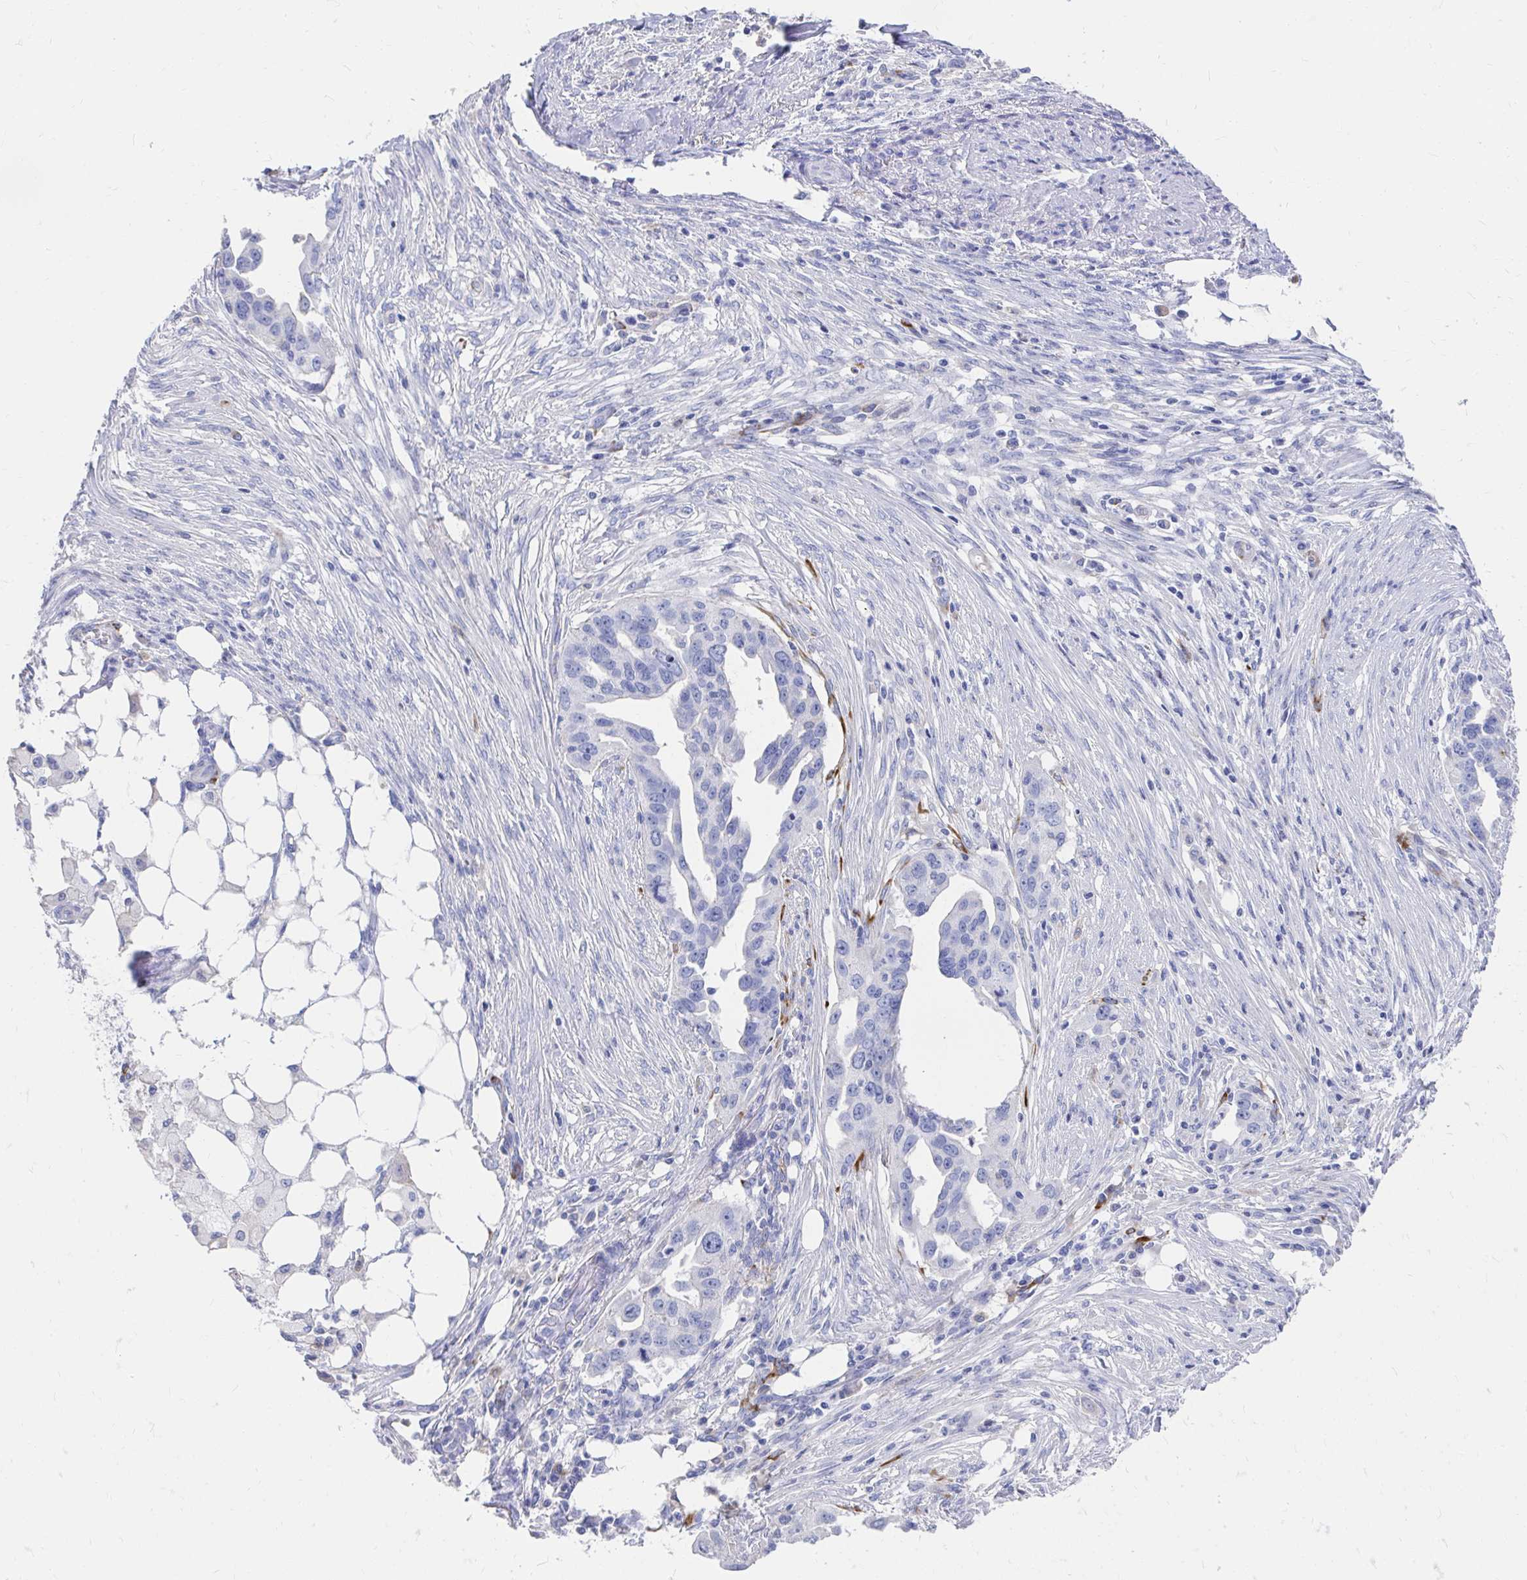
{"staining": {"intensity": "negative", "quantity": "none", "location": "none"}, "tissue": "ovarian cancer", "cell_type": "Tumor cells", "image_type": "cancer", "snomed": [{"axis": "morphology", "description": "Carcinoma, endometroid"}, {"axis": "morphology", "description": "Cystadenocarcinoma, serous, NOS"}, {"axis": "topography", "description": "Ovary"}], "caption": "A micrograph of human serous cystadenocarcinoma (ovarian) is negative for staining in tumor cells.", "gene": "LAMC3", "patient": {"sex": "female", "age": 45}}